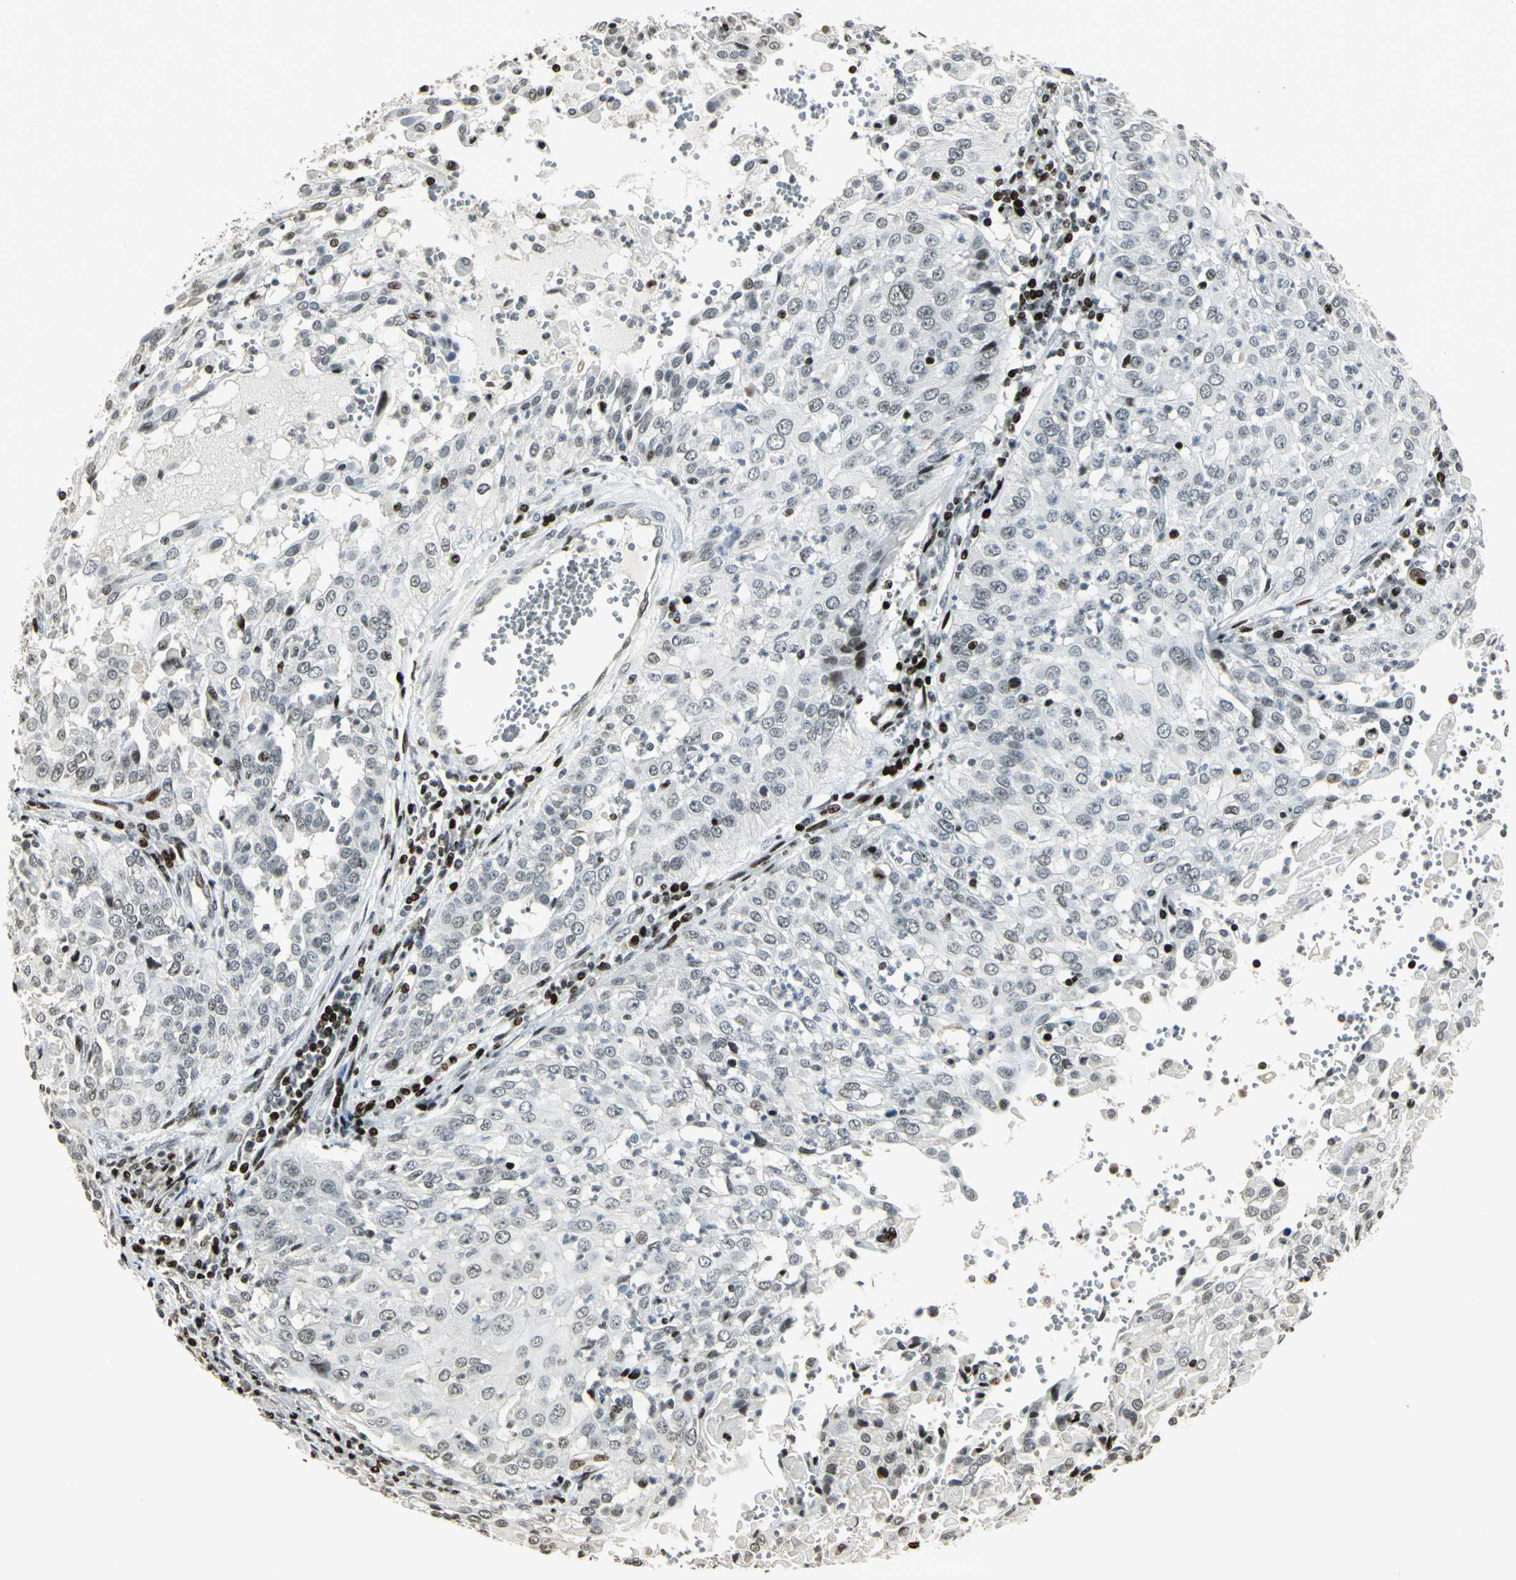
{"staining": {"intensity": "weak", "quantity": "<25%", "location": "nuclear"}, "tissue": "cervical cancer", "cell_type": "Tumor cells", "image_type": "cancer", "snomed": [{"axis": "morphology", "description": "Squamous cell carcinoma, NOS"}, {"axis": "topography", "description": "Cervix"}], "caption": "Immunohistochemistry image of cervical cancer stained for a protein (brown), which shows no expression in tumor cells. The staining was performed using DAB (3,3'-diaminobenzidine) to visualize the protein expression in brown, while the nuclei were stained in blue with hematoxylin (Magnification: 20x).", "gene": "KDM1A", "patient": {"sex": "female", "age": 39}}